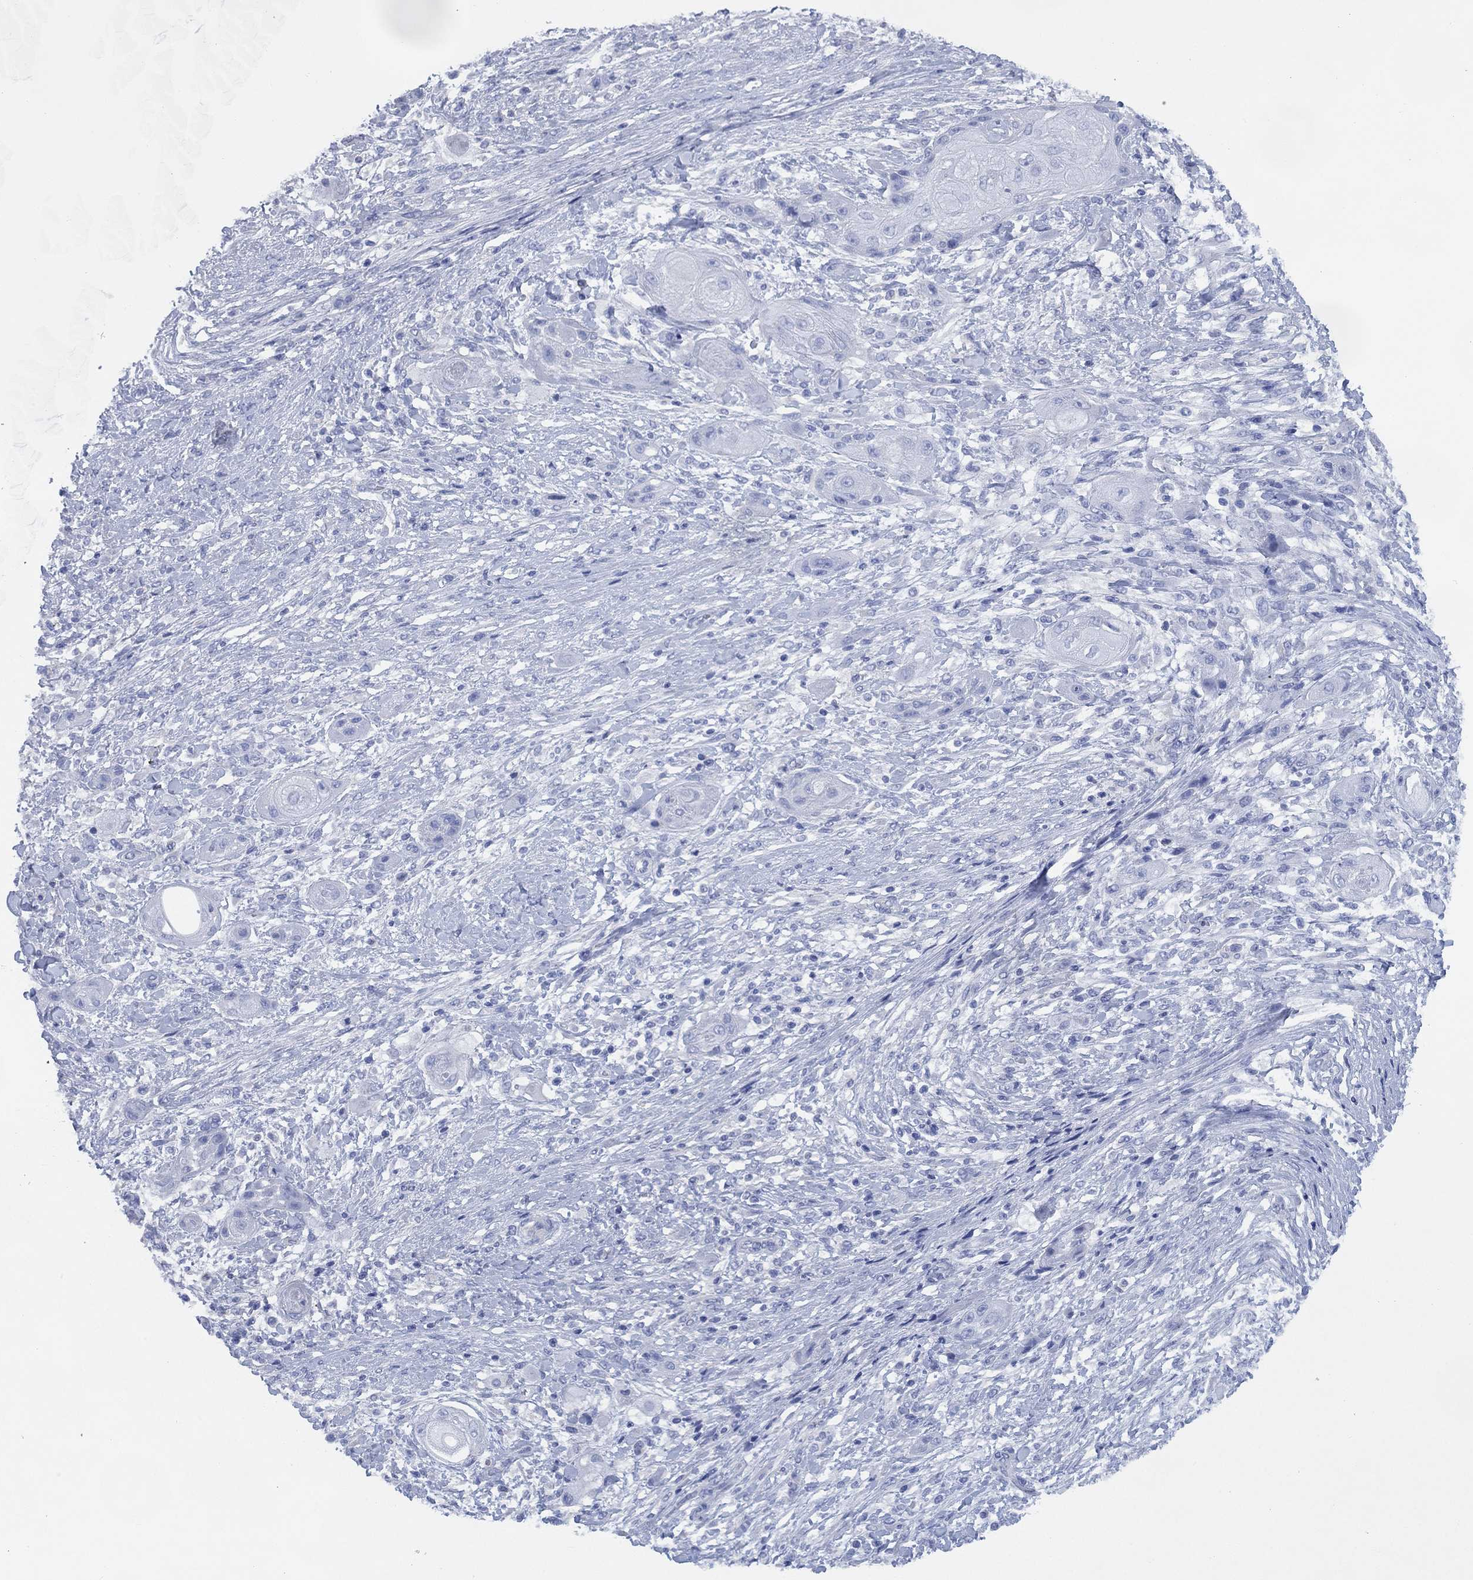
{"staining": {"intensity": "negative", "quantity": "none", "location": "none"}, "tissue": "skin cancer", "cell_type": "Tumor cells", "image_type": "cancer", "snomed": [{"axis": "morphology", "description": "Squamous cell carcinoma, NOS"}, {"axis": "topography", "description": "Skin"}], "caption": "Skin cancer was stained to show a protein in brown. There is no significant positivity in tumor cells. Brightfield microscopy of immunohistochemistry (IHC) stained with DAB (3,3'-diaminobenzidine) (brown) and hematoxylin (blue), captured at high magnification.", "gene": "CCDC70", "patient": {"sex": "male", "age": 62}}